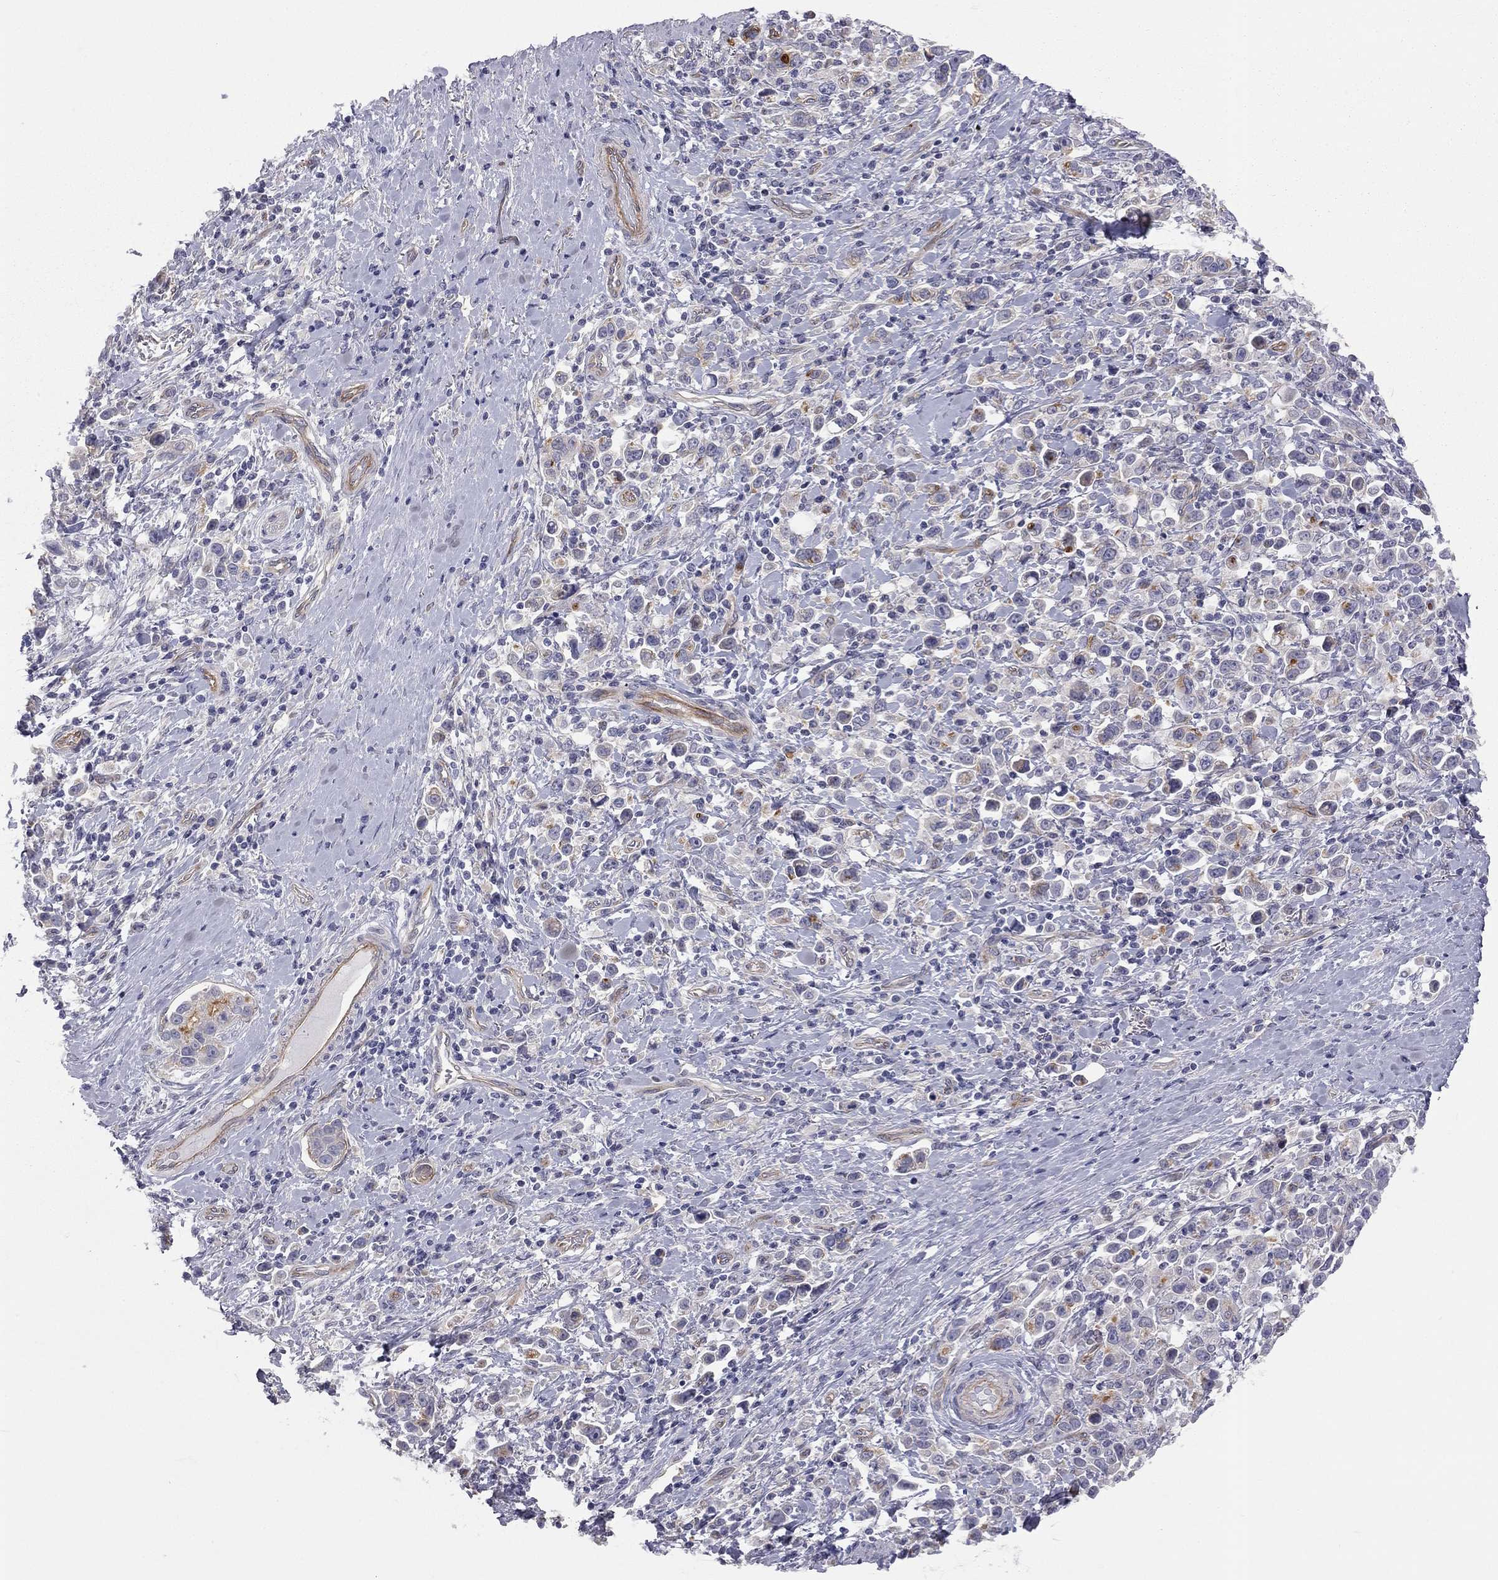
{"staining": {"intensity": "weak", "quantity": "<25%", "location": "cytoplasmic/membranous"}, "tissue": "stomach cancer", "cell_type": "Tumor cells", "image_type": "cancer", "snomed": [{"axis": "morphology", "description": "Adenocarcinoma, NOS"}, {"axis": "topography", "description": "Stomach"}], "caption": "Tumor cells are negative for brown protein staining in stomach adenocarcinoma.", "gene": "GPRC5B", "patient": {"sex": "male", "age": 93}}